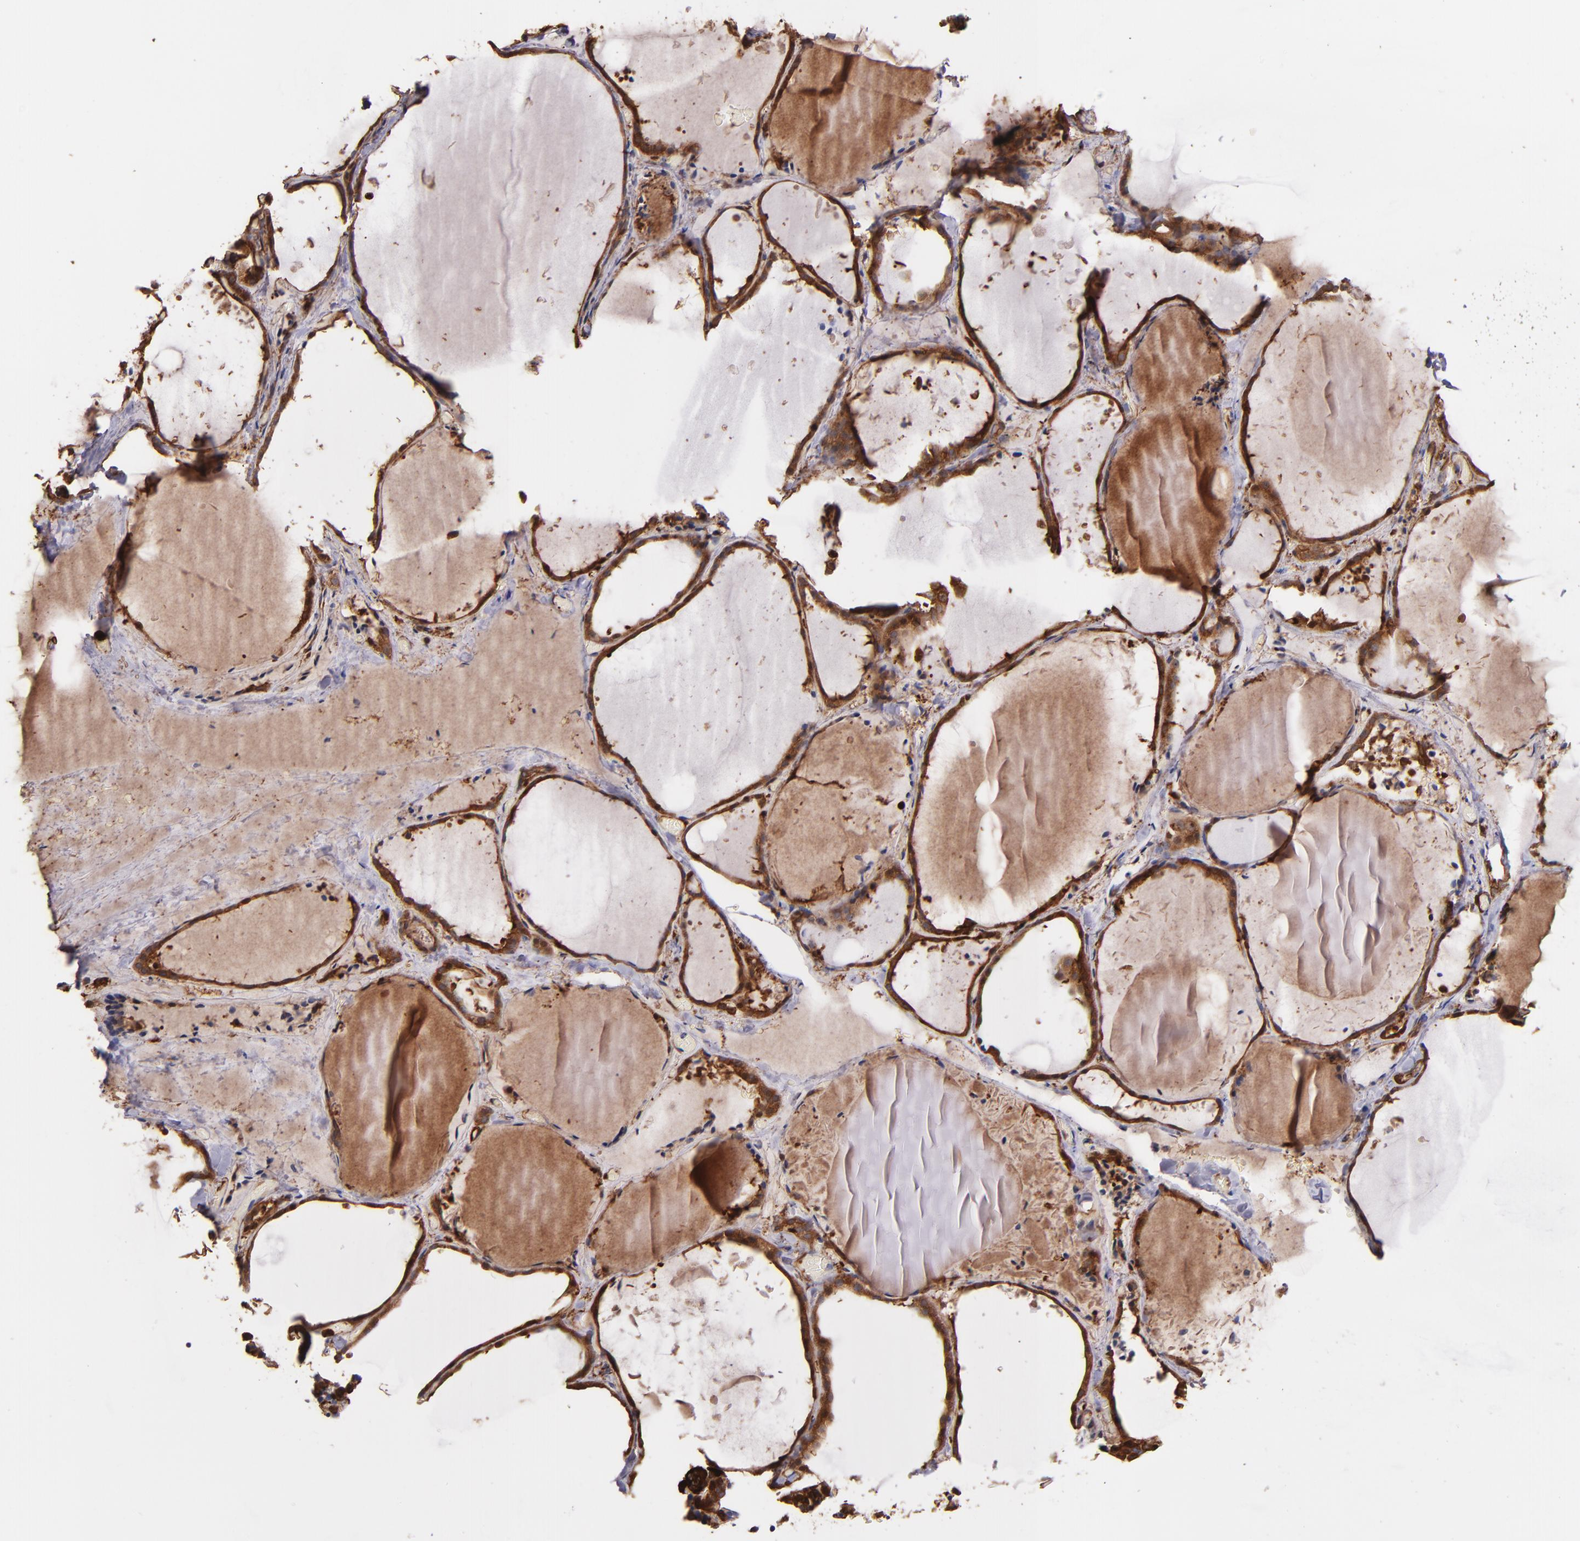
{"staining": {"intensity": "strong", "quantity": ">75%", "location": "cytoplasmic/membranous"}, "tissue": "thyroid gland", "cell_type": "Glandular cells", "image_type": "normal", "snomed": [{"axis": "morphology", "description": "Normal tissue, NOS"}, {"axis": "topography", "description": "Thyroid gland"}], "caption": "The photomicrograph exhibits staining of benign thyroid gland, revealing strong cytoplasmic/membranous protein staining (brown color) within glandular cells.", "gene": "VCL", "patient": {"sex": "female", "age": 22}}